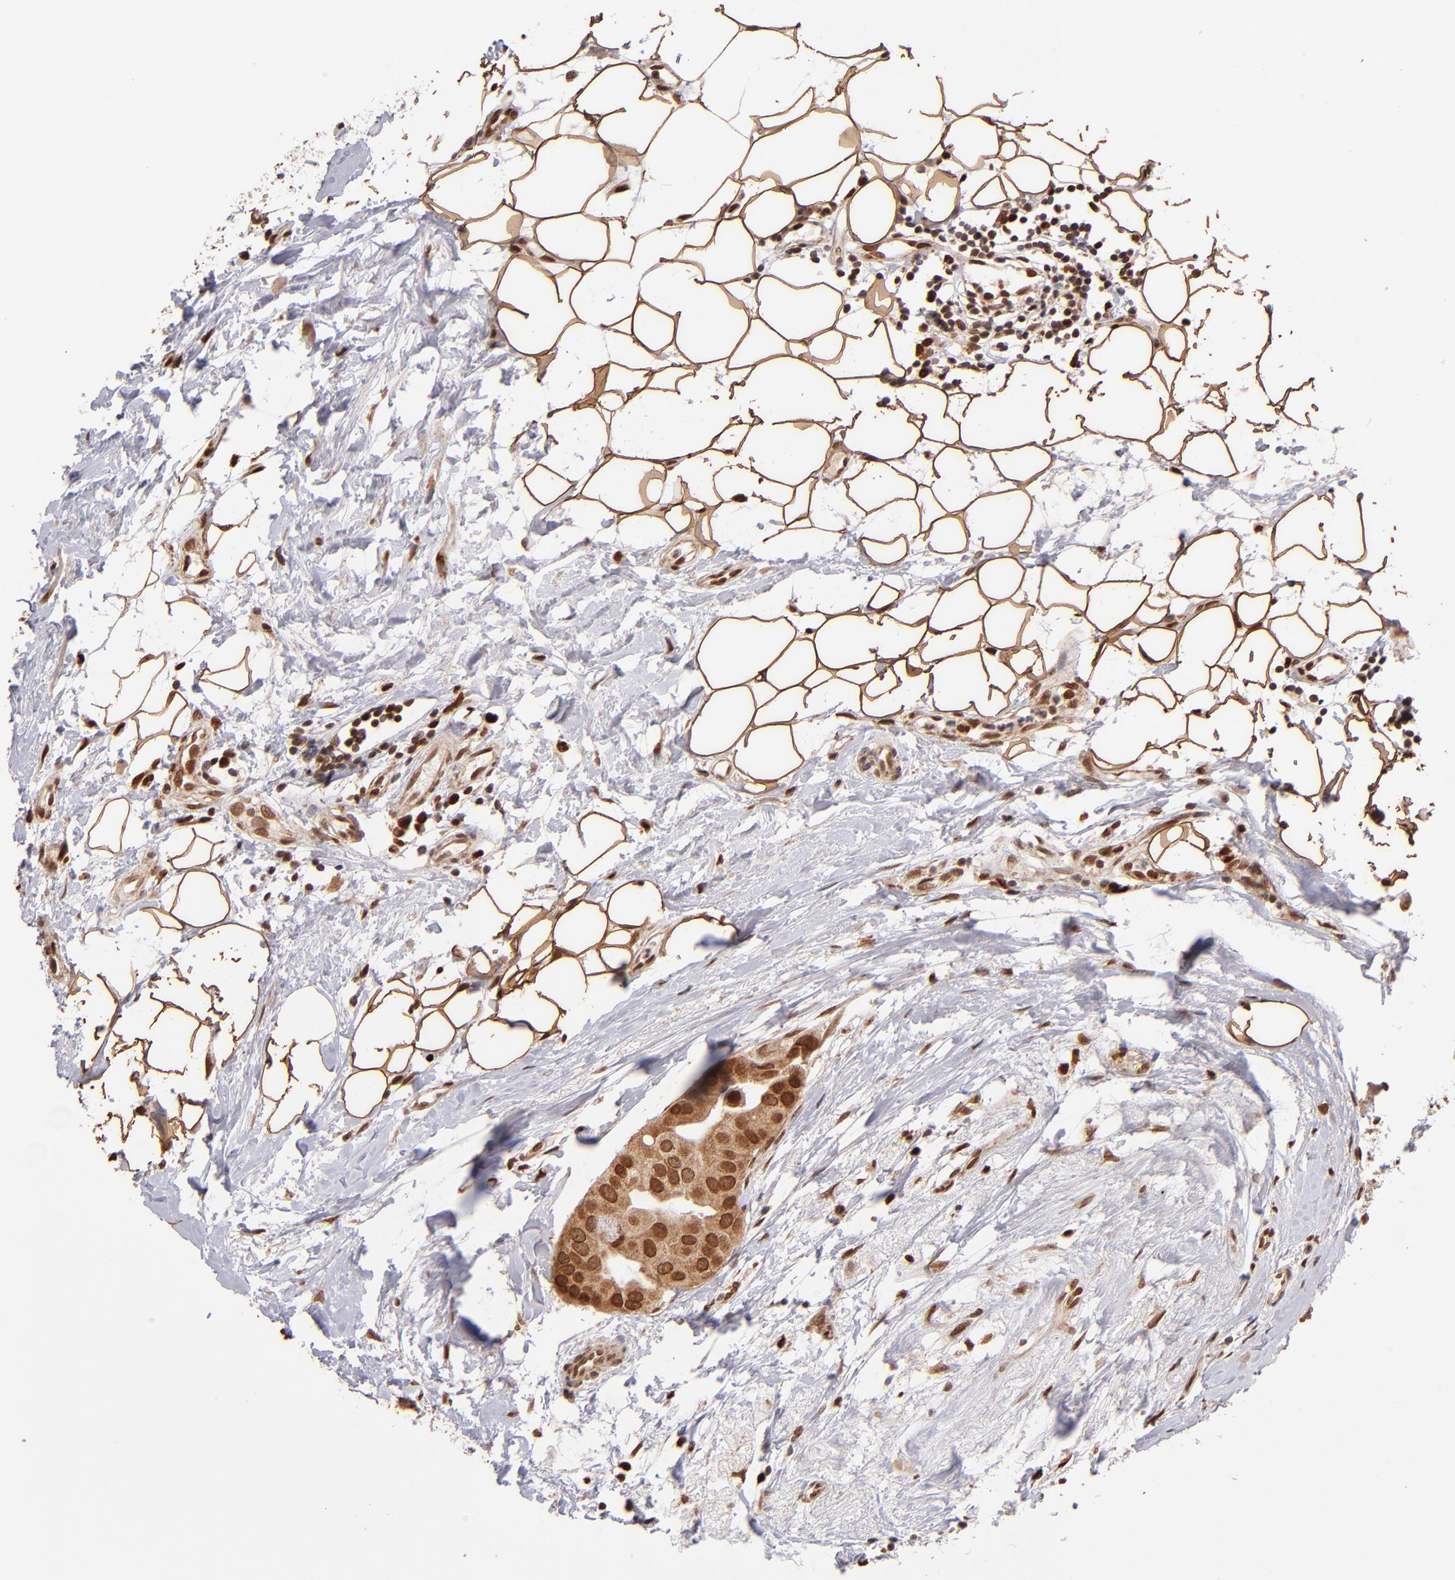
{"staining": {"intensity": "strong", "quantity": ">75%", "location": "cytoplasmic/membranous,nuclear"}, "tissue": "breast cancer", "cell_type": "Tumor cells", "image_type": "cancer", "snomed": [{"axis": "morphology", "description": "Duct carcinoma"}, {"axis": "topography", "description": "Breast"}], "caption": "Human intraductal carcinoma (breast) stained for a protein (brown) exhibits strong cytoplasmic/membranous and nuclear positive positivity in approximately >75% of tumor cells.", "gene": "TOP1MT", "patient": {"sex": "female", "age": 40}}